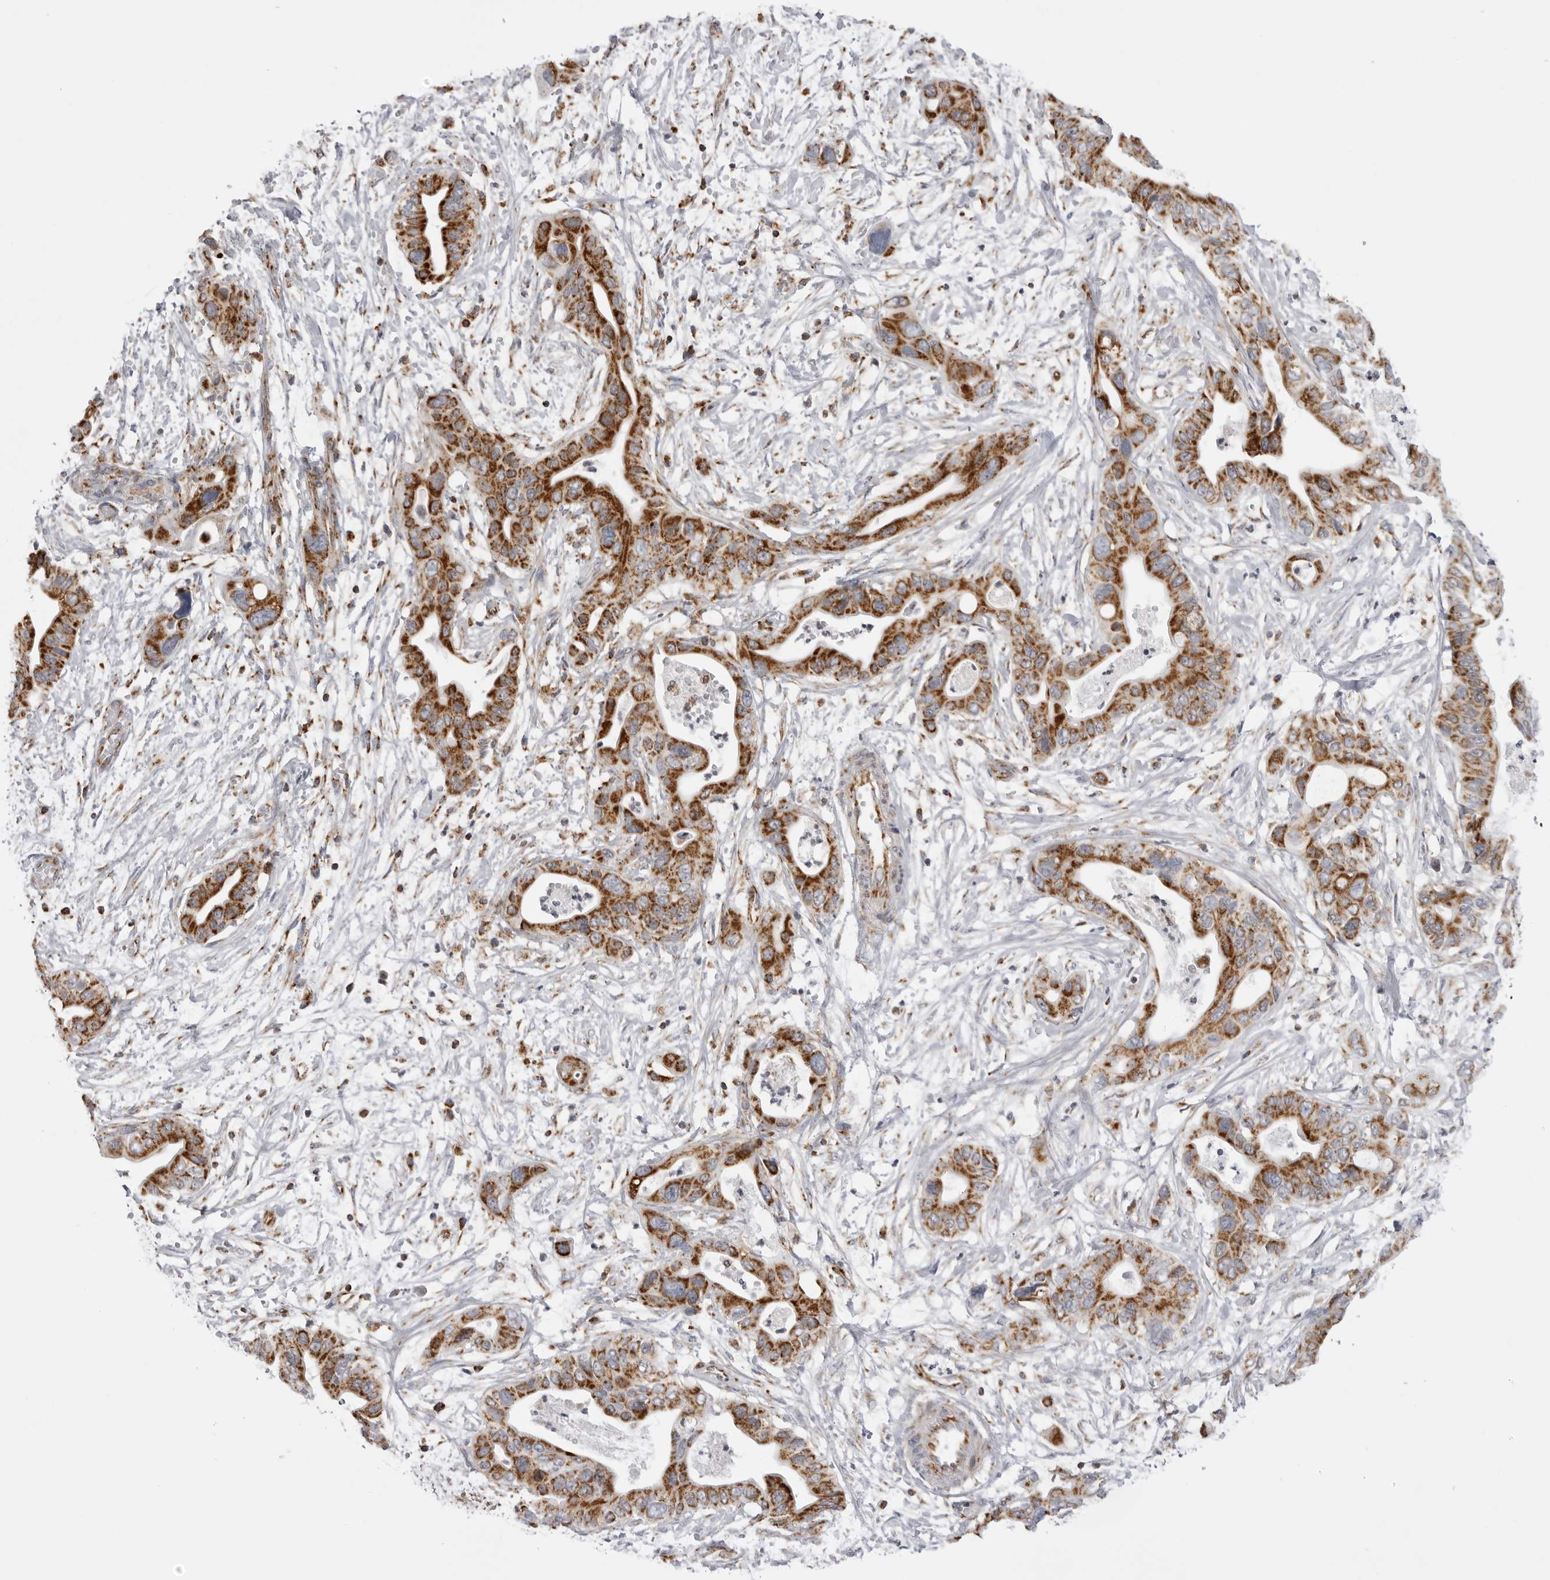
{"staining": {"intensity": "strong", "quantity": ">75%", "location": "cytoplasmic/membranous"}, "tissue": "pancreatic cancer", "cell_type": "Tumor cells", "image_type": "cancer", "snomed": [{"axis": "morphology", "description": "Adenocarcinoma, NOS"}, {"axis": "topography", "description": "Pancreas"}], "caption": "Immunohistochemical staining of human pancreatic adenocarcinoma exhibits strong cytoplasmic/membranous protein expression in approximately >75% of tumor cells. The protein is shown in brown color, while the nuclei are stained blue.", "gene": "TUFM", "patient": {"sex": "male", "age": 66}}